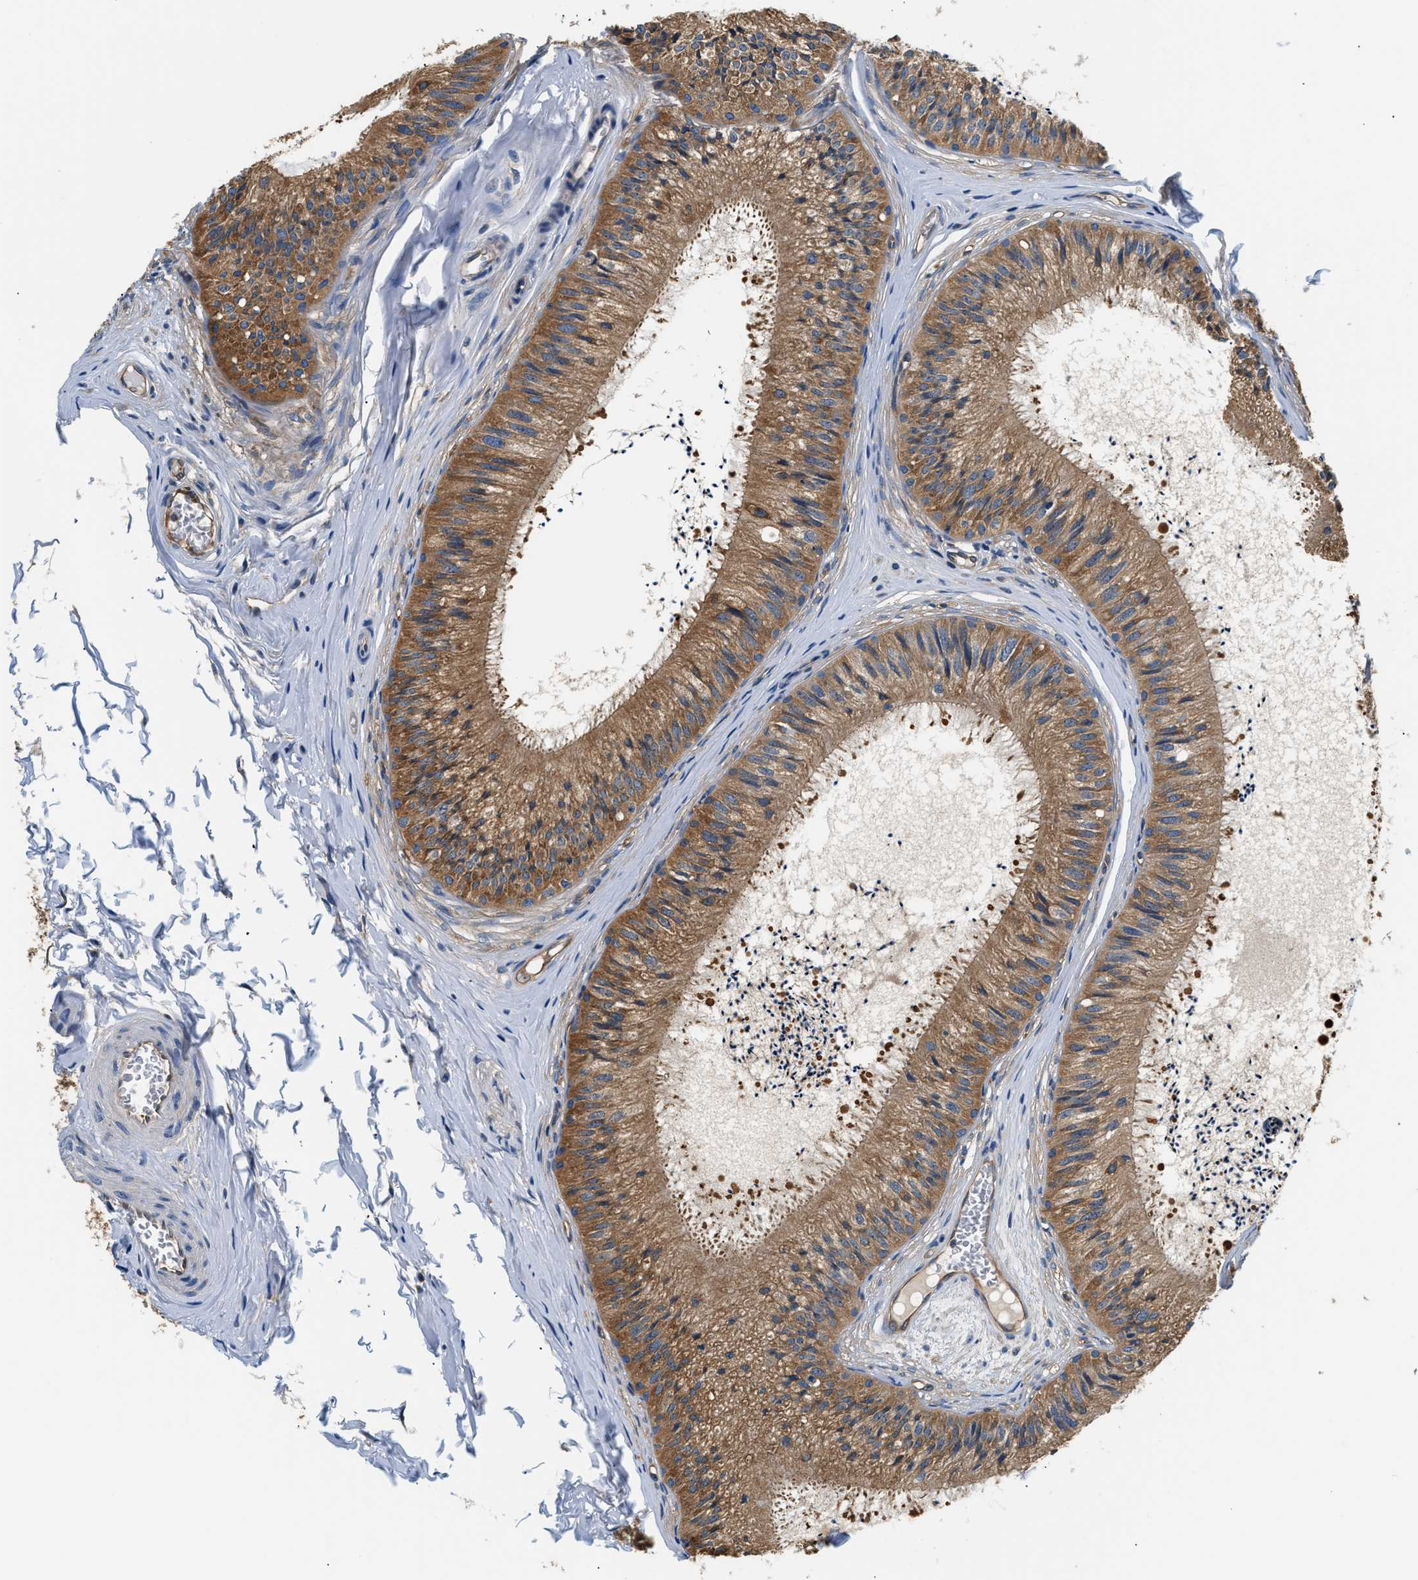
{"staining": {"intensity": "moderate", "quantity": ">75%", "location": "cytoplasmic/membranous"}, "tissue": "epididymis", "cell_type": "Glandular cells", "image_type": "normal", "snomed": [{"axis": "morphology", "description": "Normal tissue, NOS"}, {"axis": "topography", "description": "Epididymis"}], "caption": "Glandular cells display moderate cytoplasmic/membranous positivity in approximately >75% of cells in normal epididymis. Nuclei are stained in blue.", "gene": "PPP2R1B", "patient": {"sex": "male", "age": 31}}